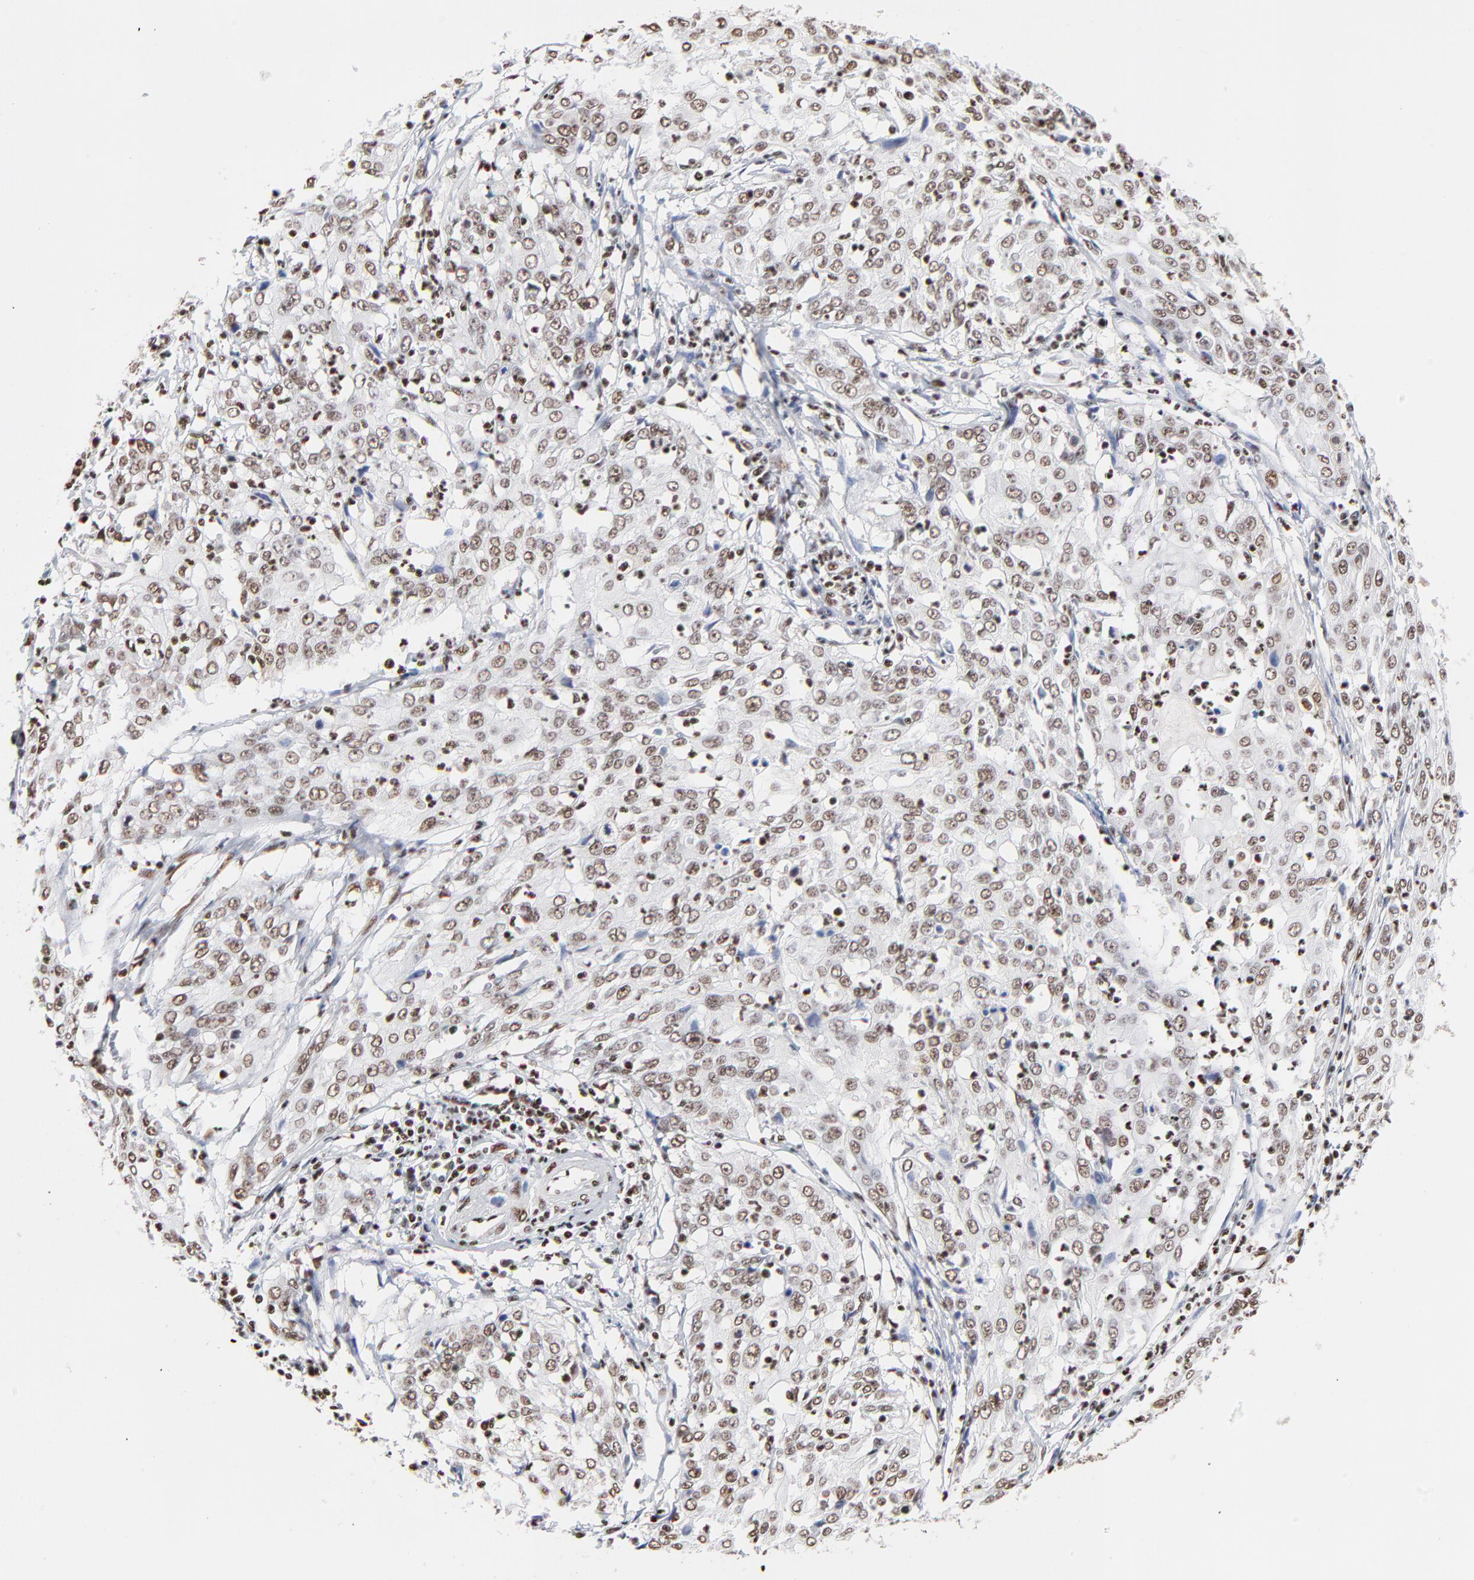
{"staining": {"intensity": "moderate", "quantity": ">75%", "location": "nuclear"}, "tissue": "cervical cancer", "cell_type": "Tumor cells", "image_type": "cancer", "snomed": [{"axis": "morphology", "description": "Squamous cell carcinoma, NOS"}, {"axis": "topography", "description": "Cervix"}], "caption": "A micrograph of human cervical cancer (squamous cell carcinoma) stained for a protein reveals moderate nuclear brown staining in tumor cells.", "gene": "CREB1", "patient": {"sex": "female", "age": 39}}